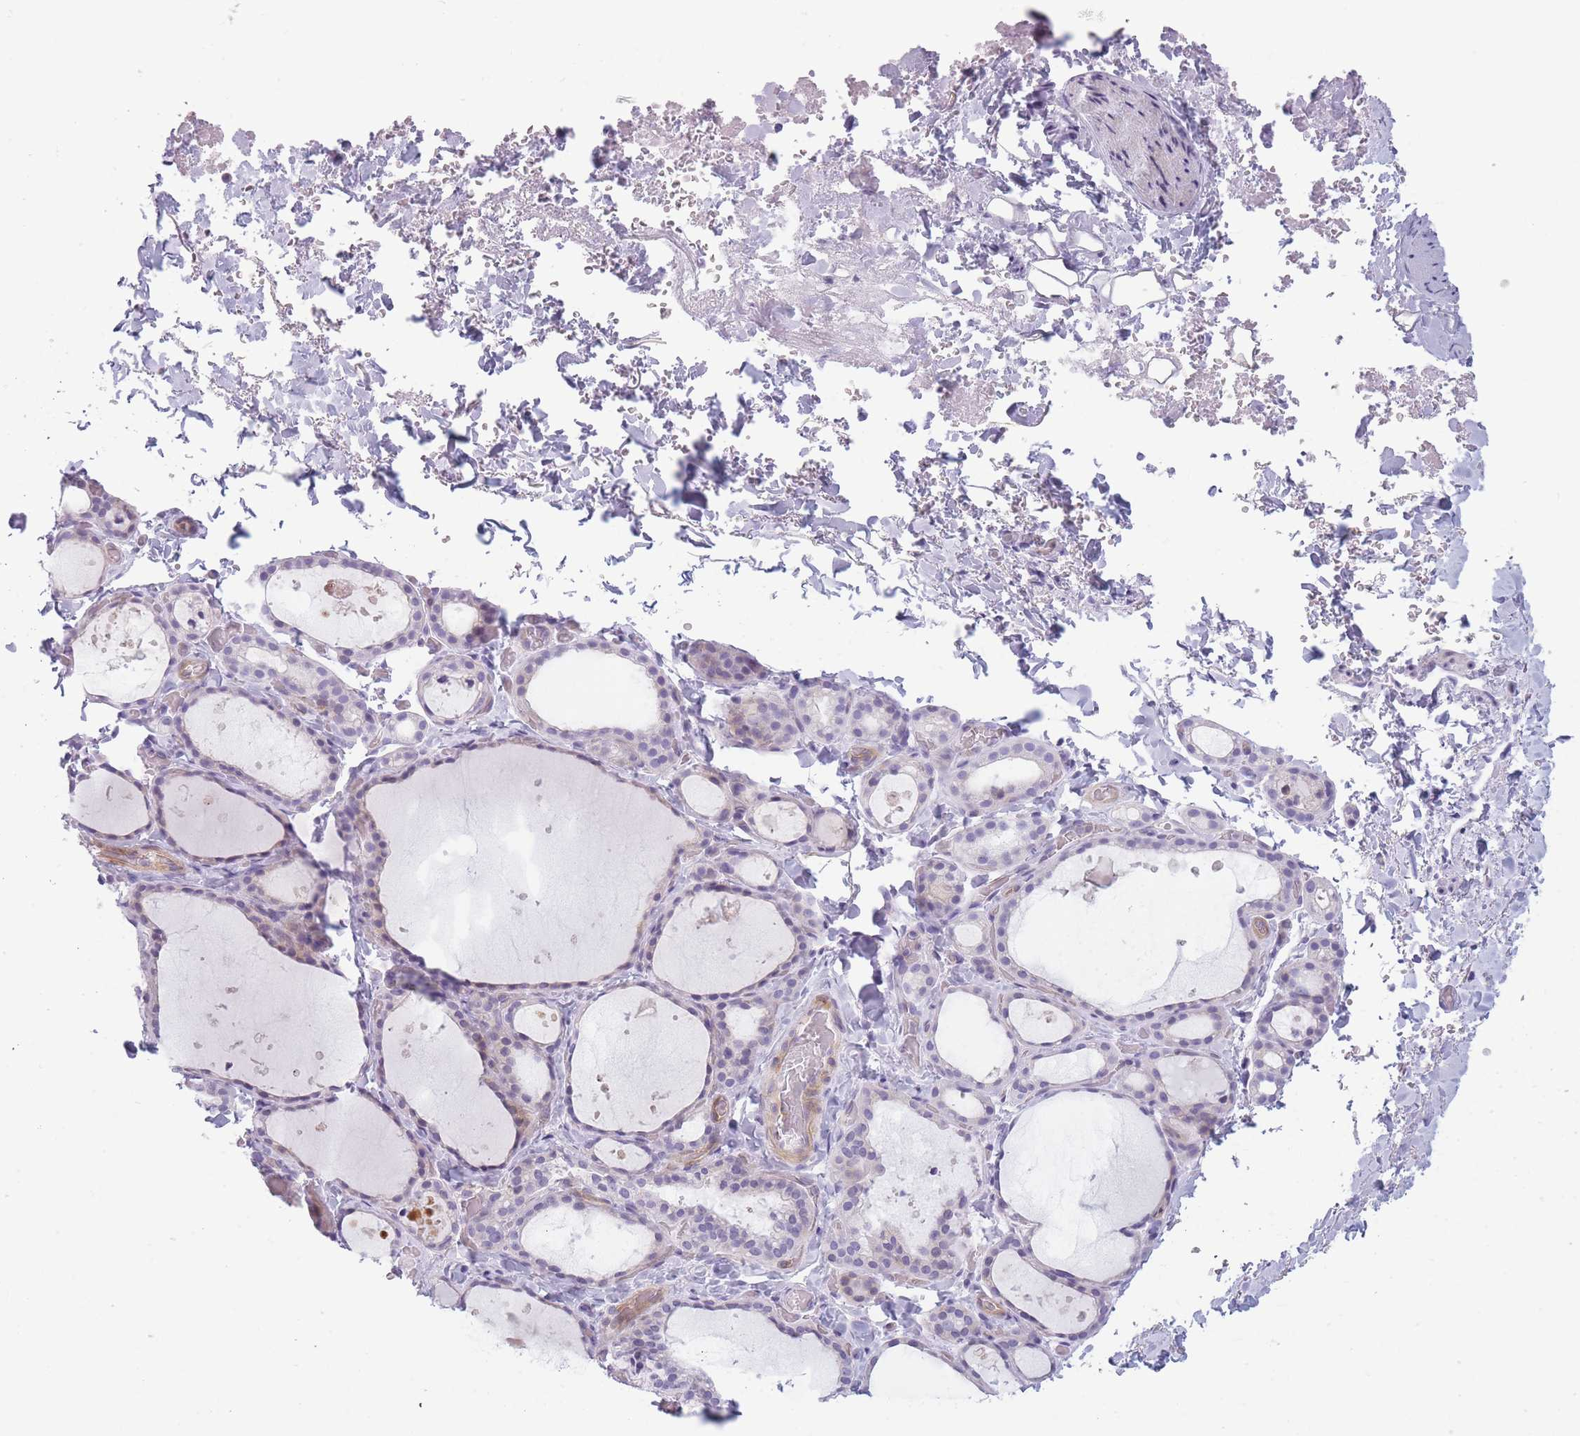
{"staining": {"intensity": "weak", "quantity": "<25%", "location": "cytoplasmic/membranous"}, "tissue": "thyroid gland", "cell_type": "Glandular cells", "image_type": "normal", "snomed": [{"axis": "morphology", "description": "Normal tissue, NOS"}, {"axis": "topography", "description": "Thyroid gland"}], "caption": "Immunohistochemical staining of unremarkable human thyroid gland exhibits no significant staining in glandular cells.", "gene": "GGT1", "patient": {"sex": "female", "age": 44}}